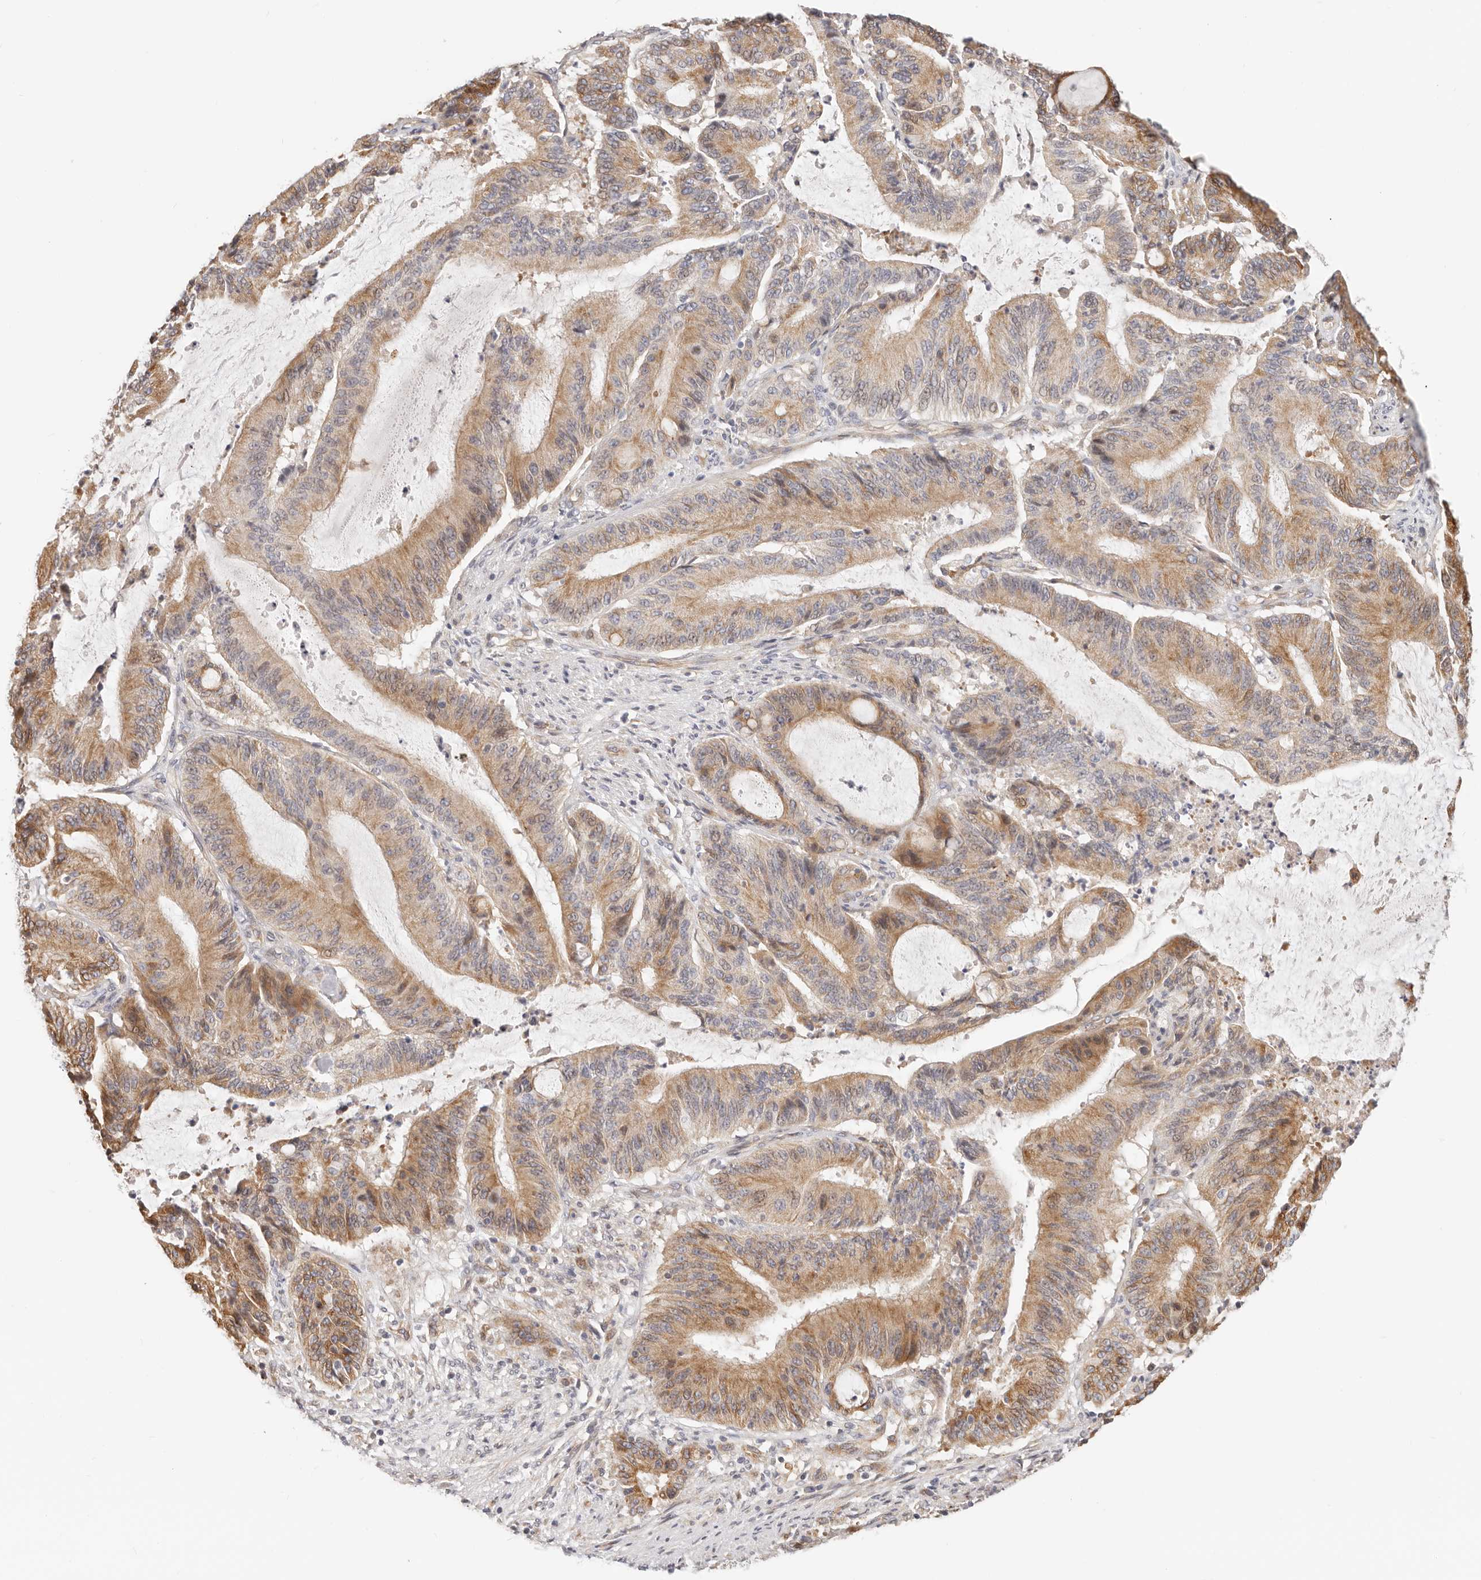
{"staining": {"intensity": "moderate", "quantity": ">75%", "location": "cytoplasmic/membranous"}, "tissue": "liver cancer", "cell_type": "Tumor cells", "image_type": "cancer", "snomed": [{"axis": "morphology", "description": "Normal tissue, NOS"}, {"axis": "morphology", "description": "Cholangiocarcinoma"}, {"axis": "topography", "description": "Liver"}, {"axis": "topography", "description": "Peripheral nerve tissue"}], "caption": "Protein expression analysis of human liver cholangiocarcinoma reveals moderate cytoplasmic/membranous expression in about >75% of tumor cells.", "gene": "DTNBP1", "patient": {"sex": "female", "age": 73}}